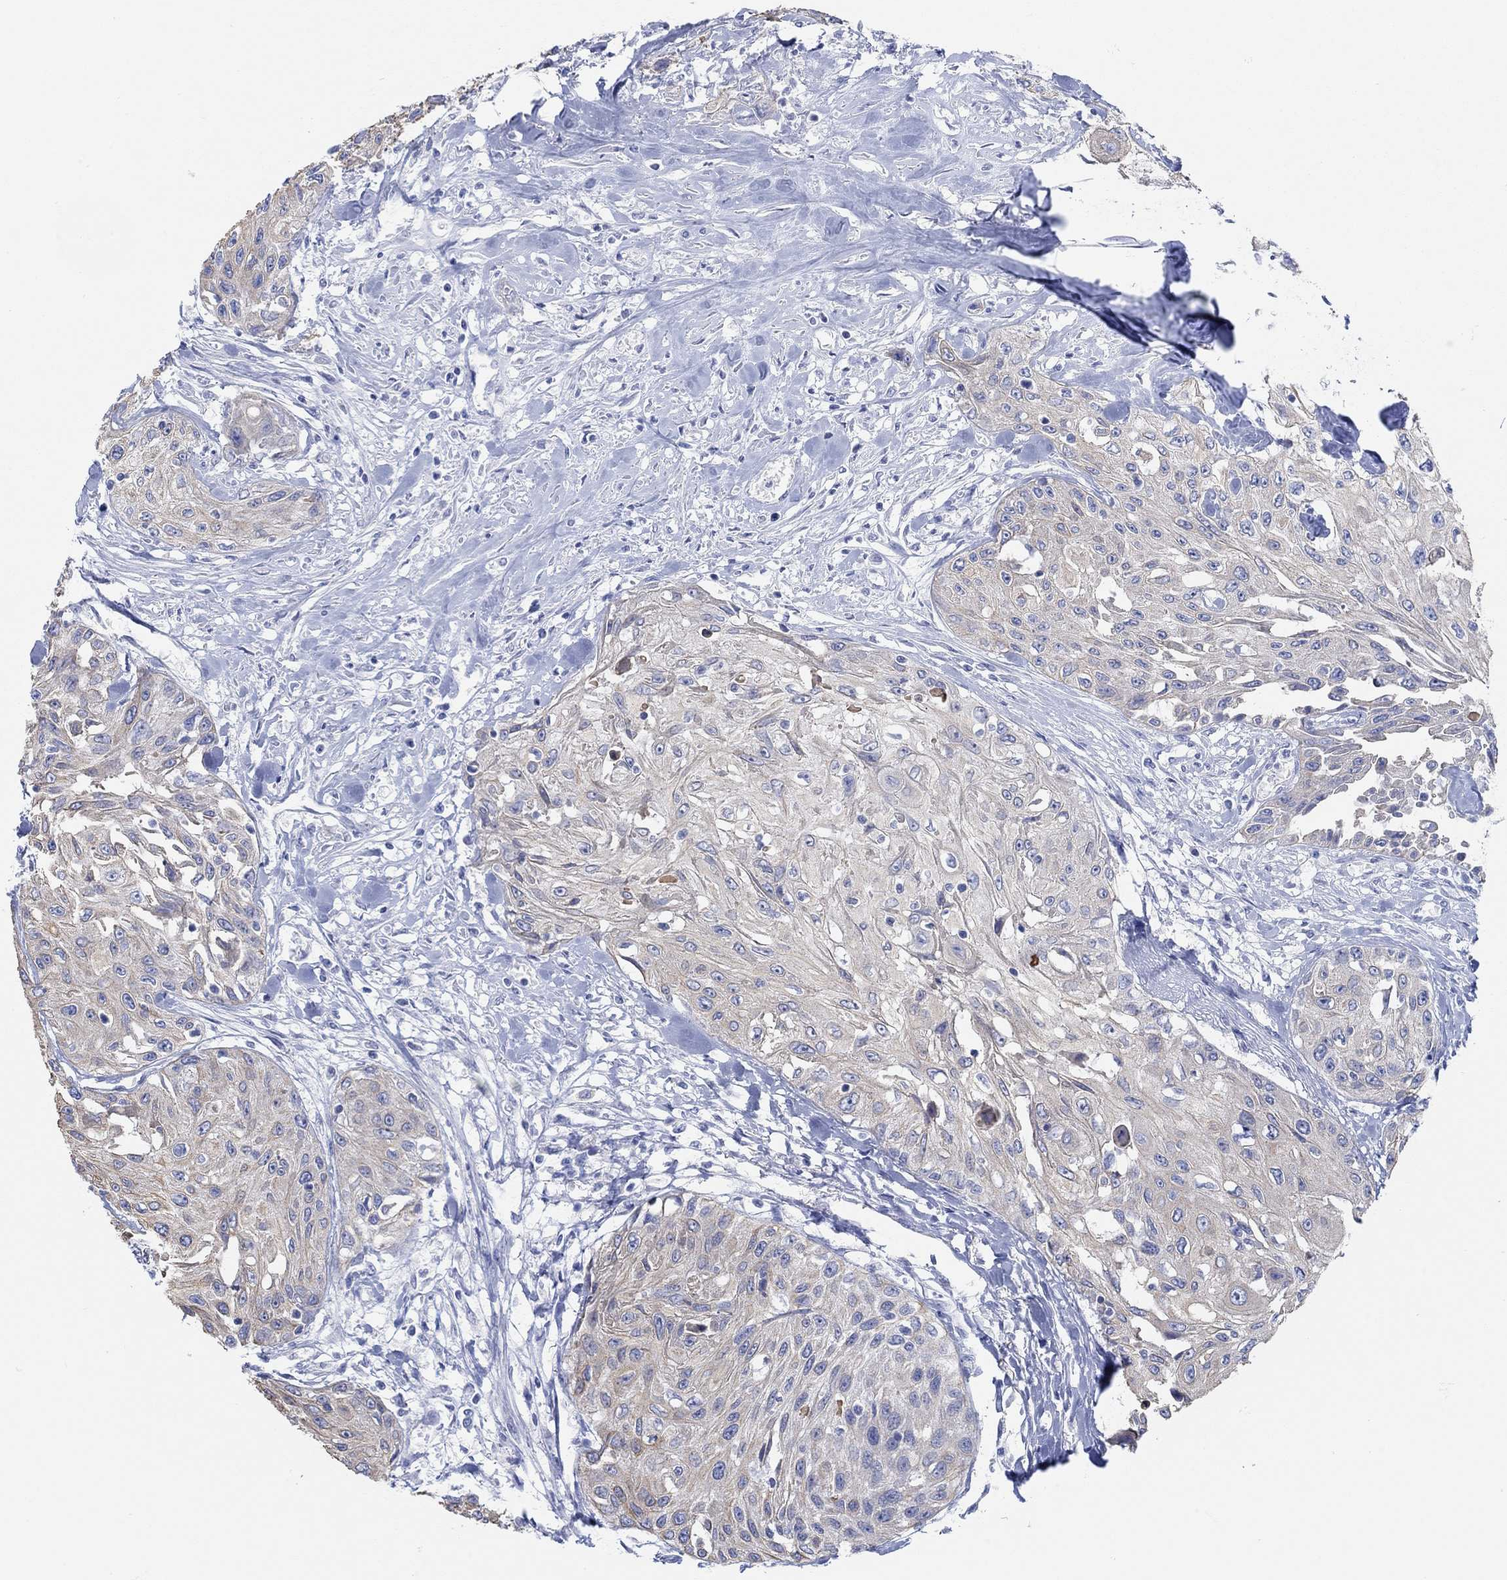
{"staining": {"intensity": "weak", "quantity": "25%-75%", "location": "cytoplasmic/membranous"}, "tissue": "head and neck cancer", "cell_type": "Tumor cells", "image_type": "cancer", "snomed": [{"axis": "morphology", "description": "Normal tissue, NOS"}, {"axis": "morphology", "description": "Squamous cell carcinoma, NOS"}, {"axis": "topography", "description": "Oral tissue"}, {"axis": "topography", "description": "Peripheral nerve tissue"}, {"axis": "topography", "description": "Head-Neck"}], "caption": "Immunohistochemical staining of head and neck cancer (squamous cell carcinoma) reveals low levels of weak cytoplasmic/membranous staining in about 25%-75% of tumor cells. The staining was performed using DAB (3,3'-diaminobenzidine) to visualize the protein expression in brown, while the nuclei were stained in blue with hematoxylin (Magnification: 20x).", "gene": "AK8", "patient": {"sex": "female", "age": 59}}